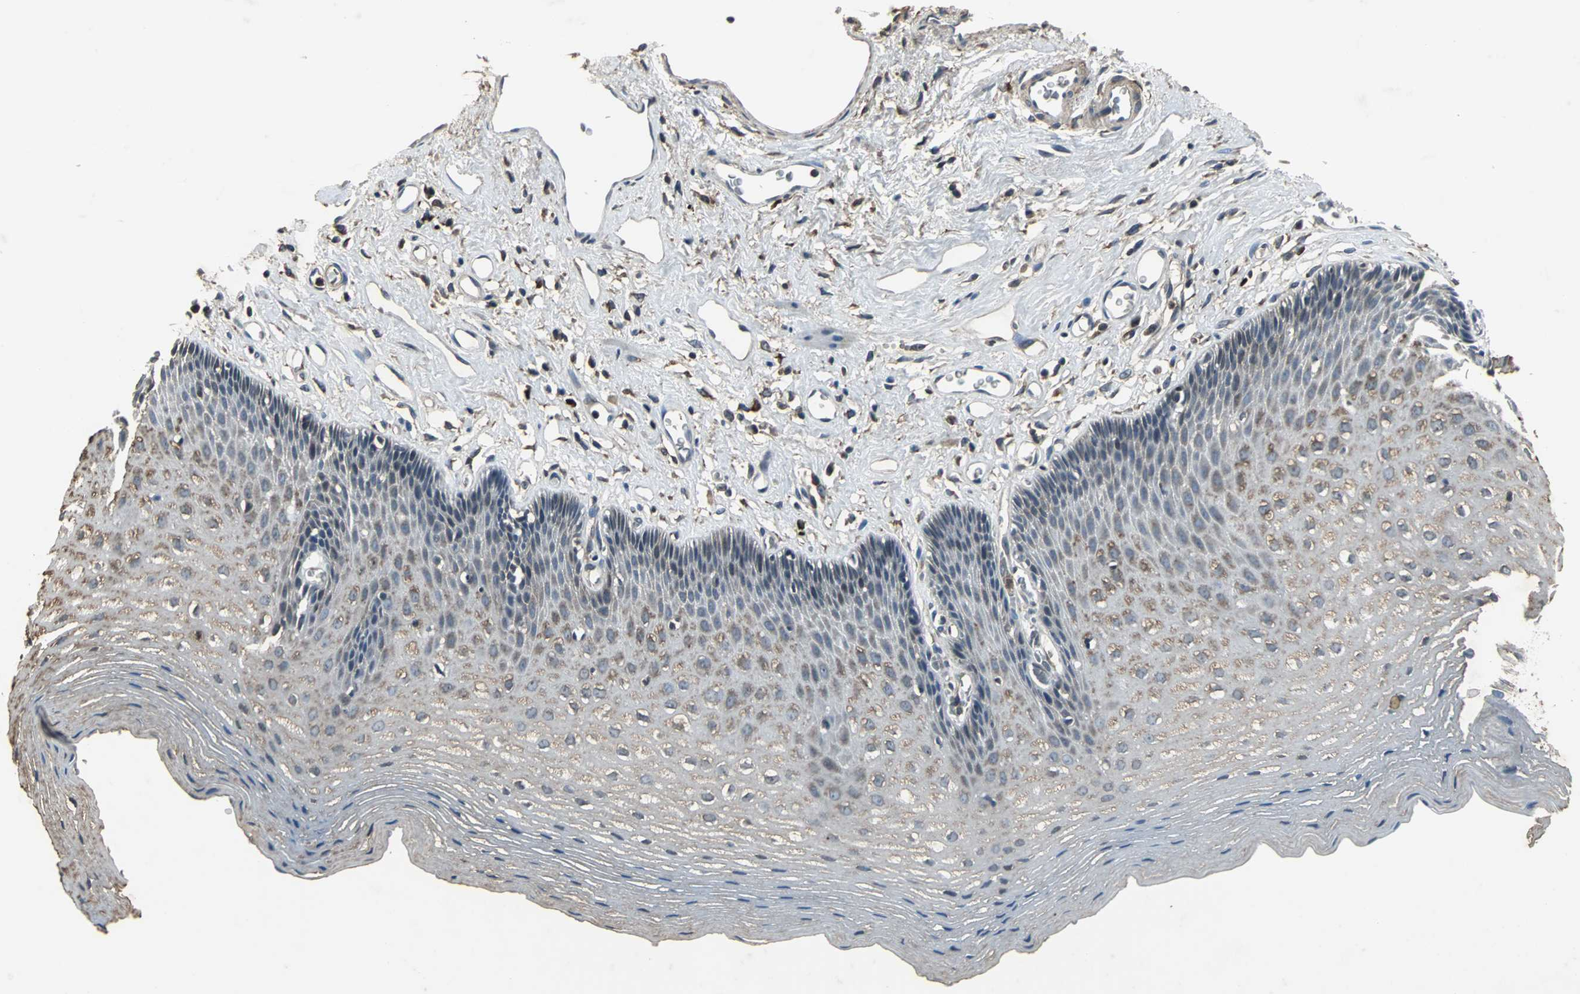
{"staining": {"intensity": "weak", "quantity": "25%-75%", "location": "cytoplasmic/membranous"}, "tissue": "esophagus", "cell_type": "Squamous epithelial cells", "image_type": "normal", "snomed": [{"axis": "morphology", "description": "Normal tissue, NOS"}, {"axis": "topography", "description": "Esophagus"}], "caption": "A low amount of weak cytoplasmic/membranous positivity is seen in about 25%-75% of squamous epithelial cells in unremarkable esophagus.", "gene": "SOS1", "patient": {"sex": "female", "age": 70}}